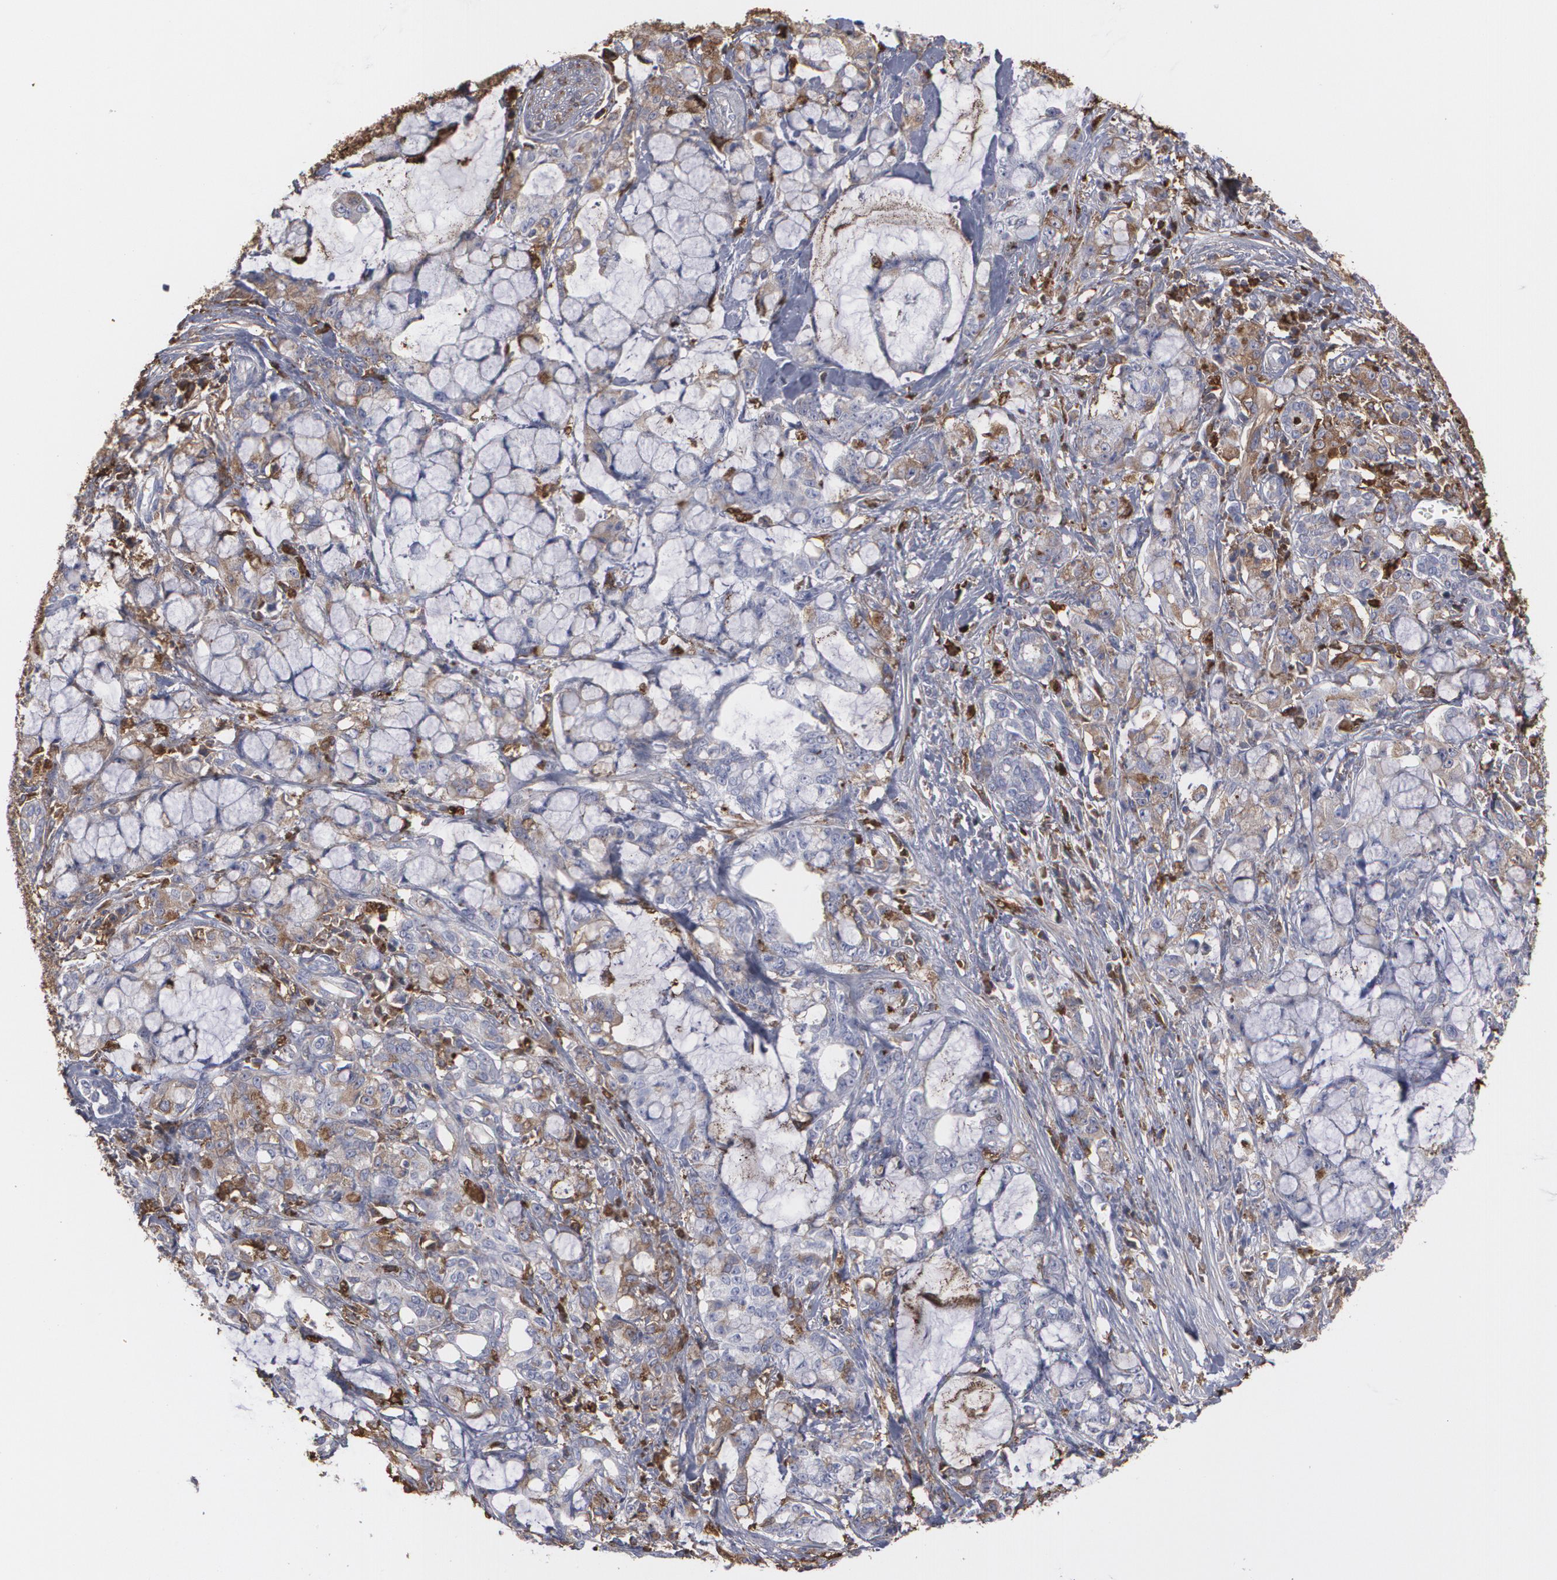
{"staining": {"intensity": "moderate", "quantity": ">75%", "location": "cytoplasmic/membranous"}, "tissue": "pancreatic cancer", "cell_type": "Tumor cells", "image_type": "cancer", "snomed": [{"axis": "morphology", "description": "Adenocarcinoma, NOS"}, {"axis": "topography", "description": "Pancreas"}], "caption": "A brown stain highlights moderate cytoplasmic/membranous staining of a protein in adenocarcinoma (pancreatic) tumor cells.", "gene": "ODC1", "patient": {"sex": "female", "age": 73}}